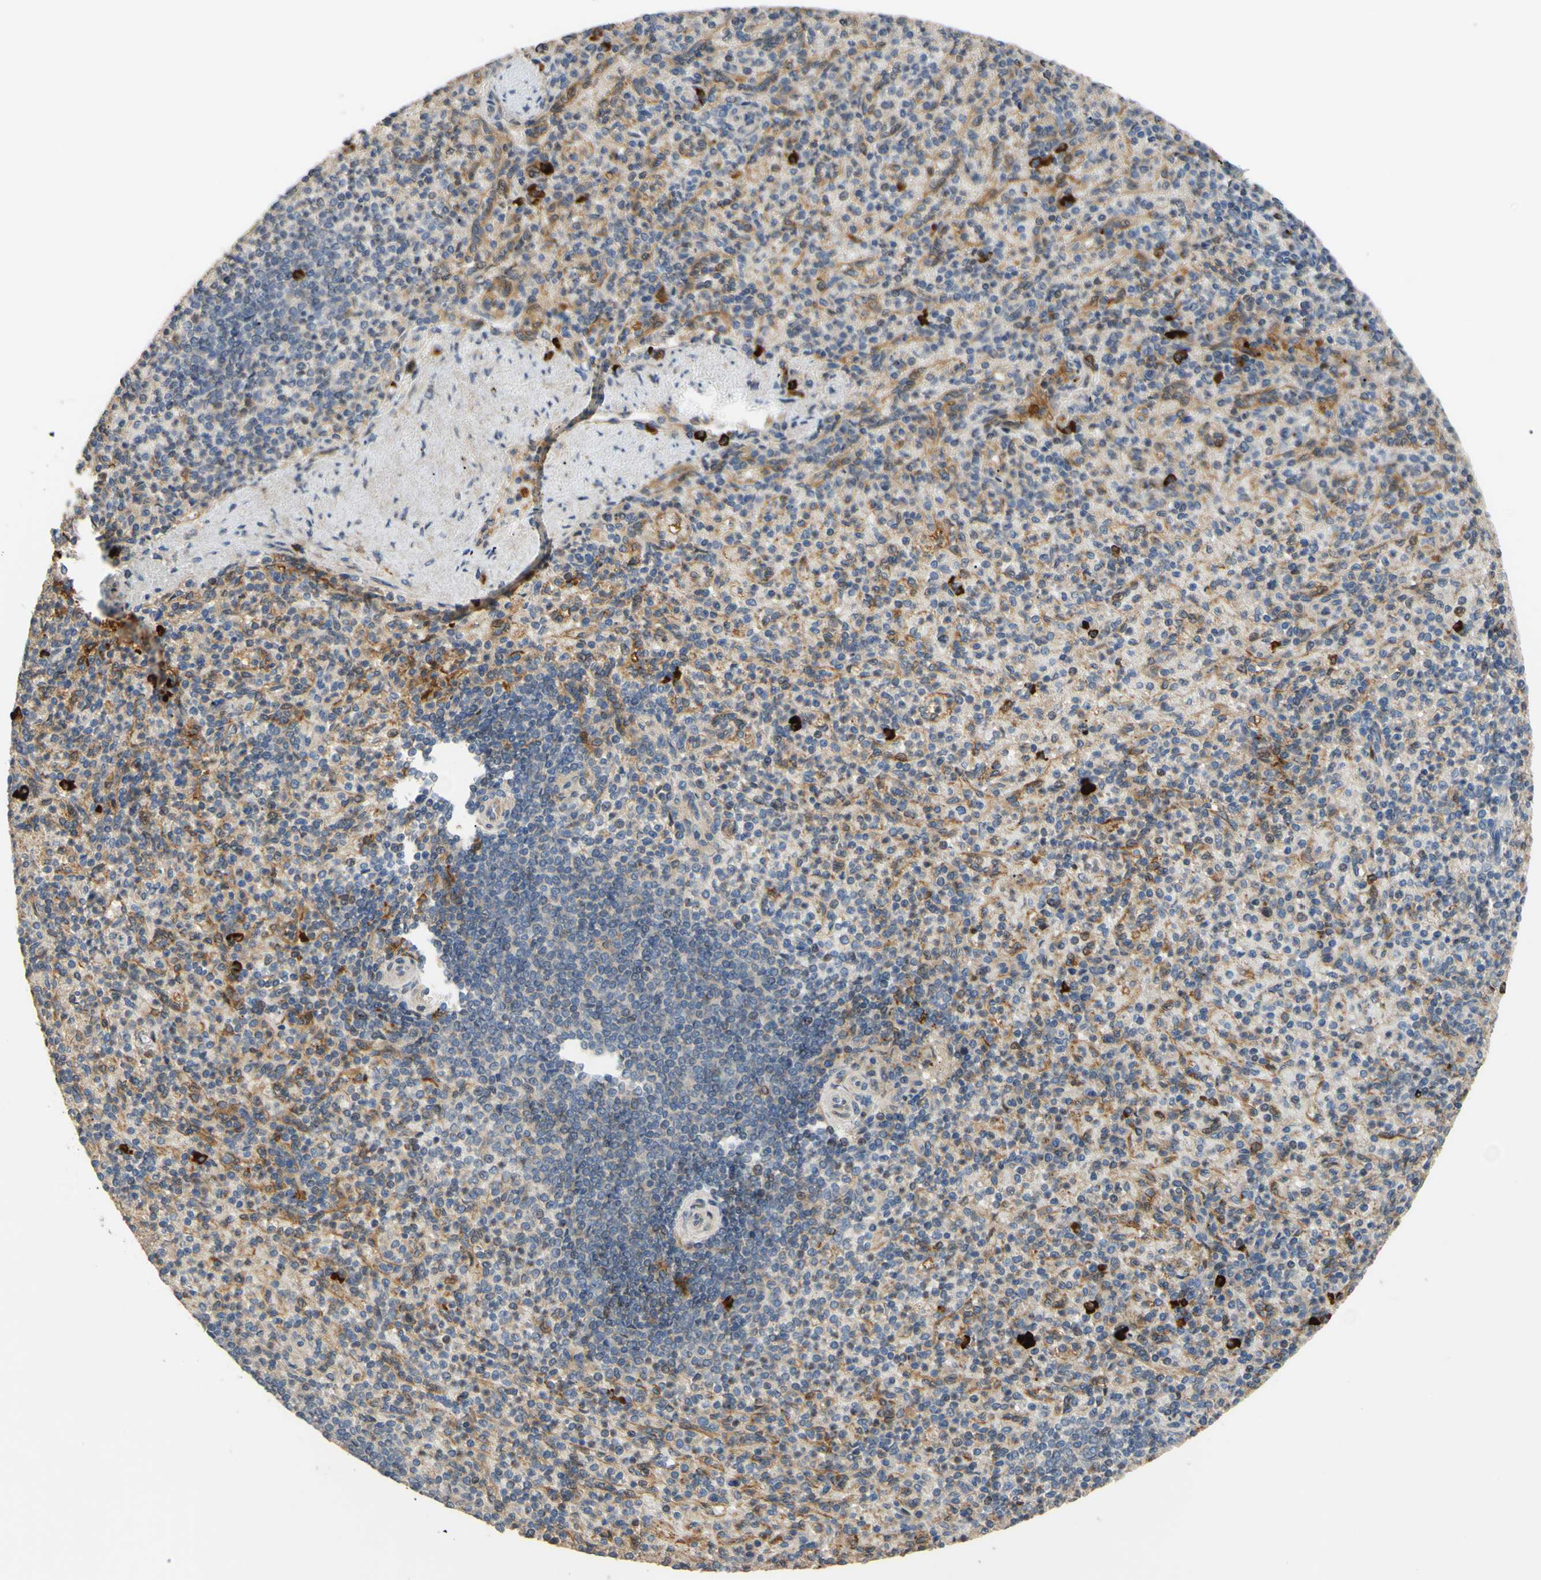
{"staining": {"intensity": "moderate", "quantity": "25%-75%", "location": "cytoplasmic/membranous"}, "tissue": "spleen", "cell_type": "Cells in red pulp", "image_type": "normal", "snomed": [{"axis": "morphology", "description": "Normal tissue, NOS"}, {"axis": "topography", "description": "Spleen"}], "caption": "Protein expression analysis of normal spleen exhibits moderate cytoplasmic/membranous positivity in about 25%-75% of cells in red pulp. (IHC, brightfield microscopy, high magnification).", "gene": "SPTLC1", "patient": {"sex": "female", "age": 74}}